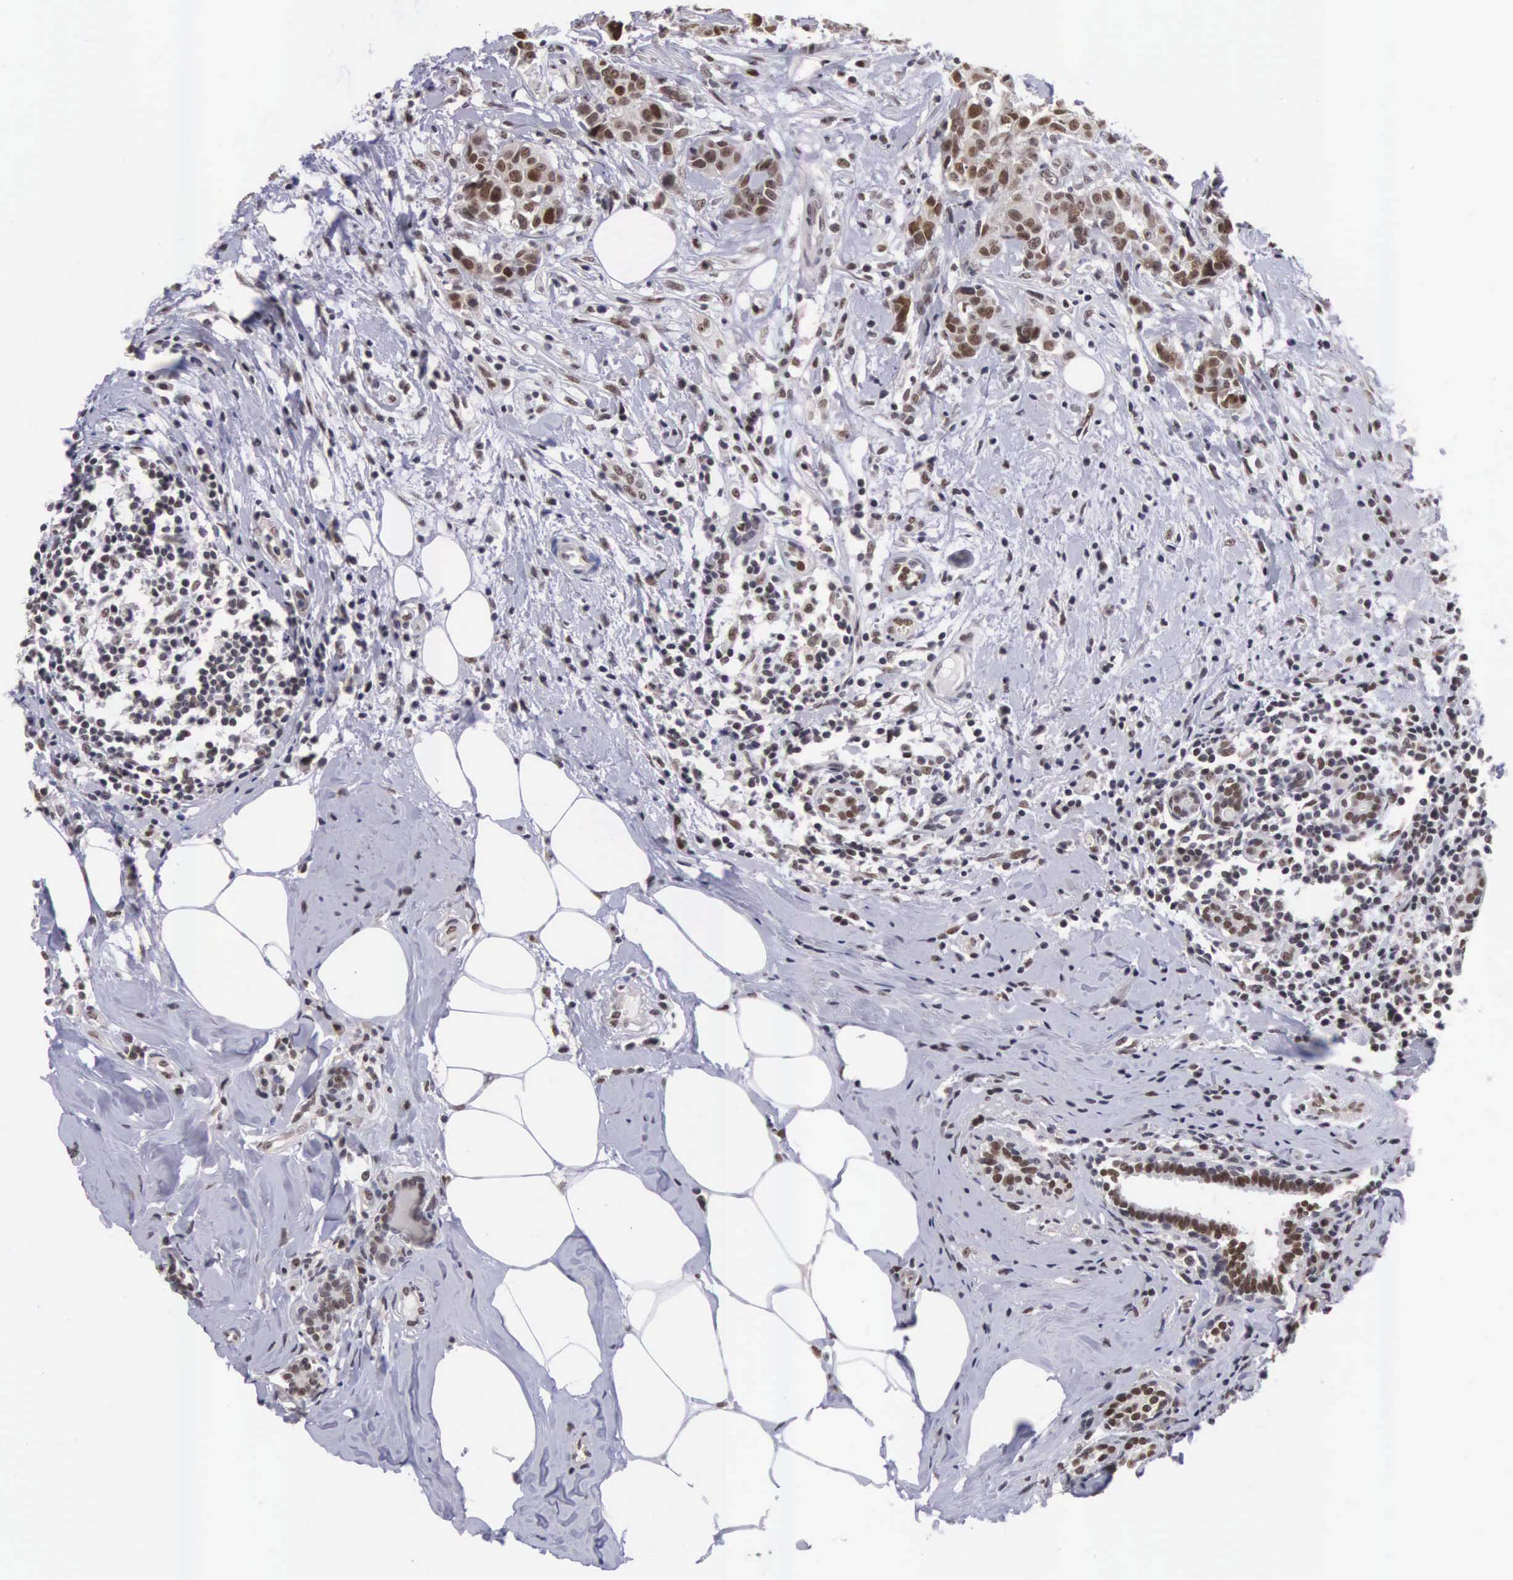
{"staining": {"intensity": "moderate", "quantity": ">75%", "location": "nuclear"}, "tissue": "breast cancer", "cell_type": "Tumor cells", "image_type": "cancer", "snomed": [{"axis": "morphology", "description": "Duct carcinoma"}, {"axis": "topography", "description": "Breast"}], "caption": "The image reveals staining of intraductal carcinoma (breast), revealing moderate nuclear protein expression (brown color) within tumor cells.", "gene": "ZNF275", "patient": {"sex": "female", "age": 55}}